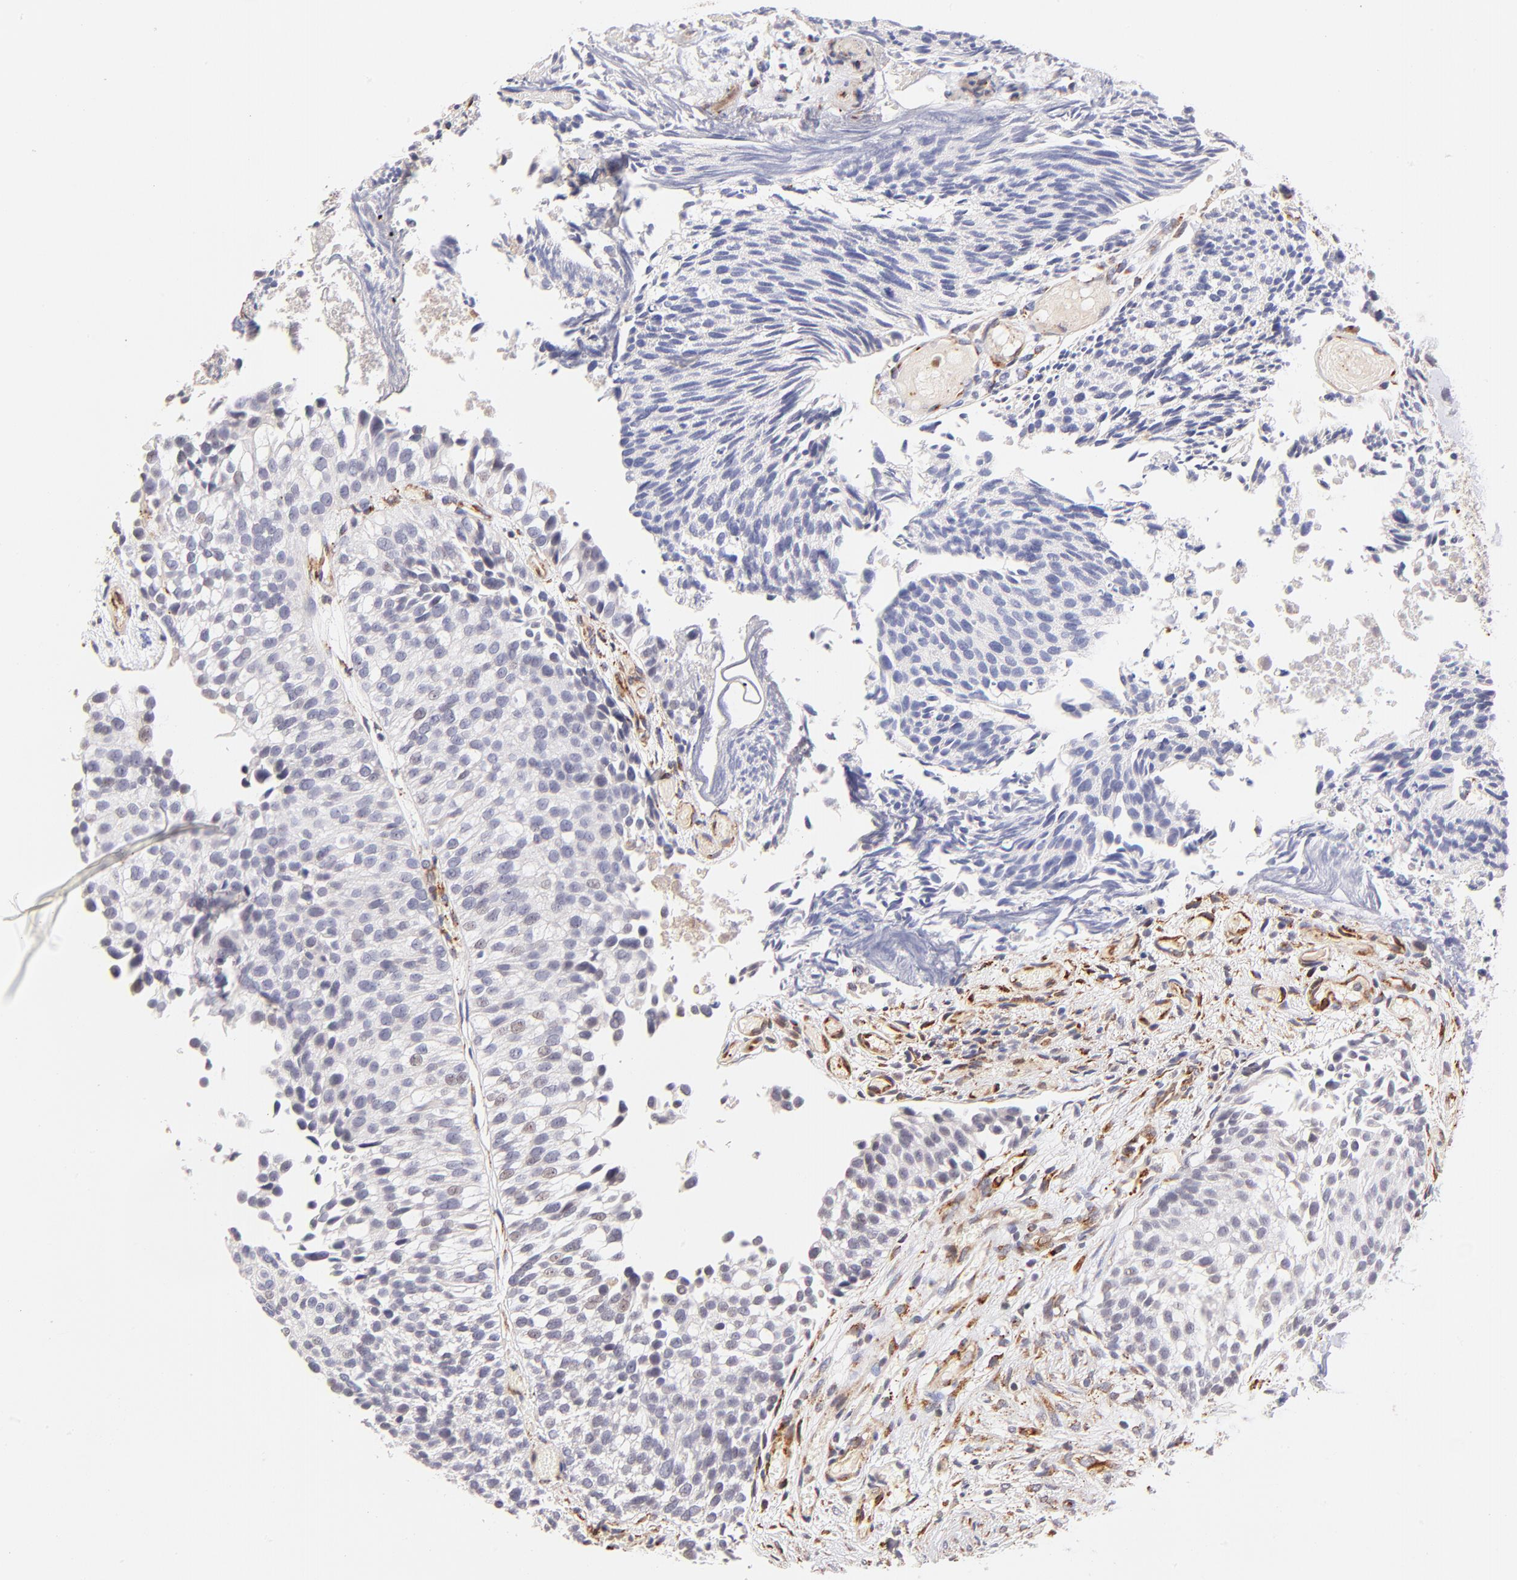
{"staining": {"intensity": "negative", "quantity": "none", "location": "none"}, "tissue": "urothelial cancer", "cell_type": "Tumor cells", "image_type": "cancer", "snomed": [{"axis": "morphology", "description": "Urothelial carcinoma, Low grade"}, {"axis": "topography", "description": "Urinary bladder"}], "caption": "A photomicrograph of low-grade urothelial carcinoma stained for a protein exhibits no brown staining in tumor cells. (Brightfield microscopy of DAB immunohistochemistry (IHC) at high magnification).", "gene": "SPARC", "patient": {"sex": "male", "age": 84}}